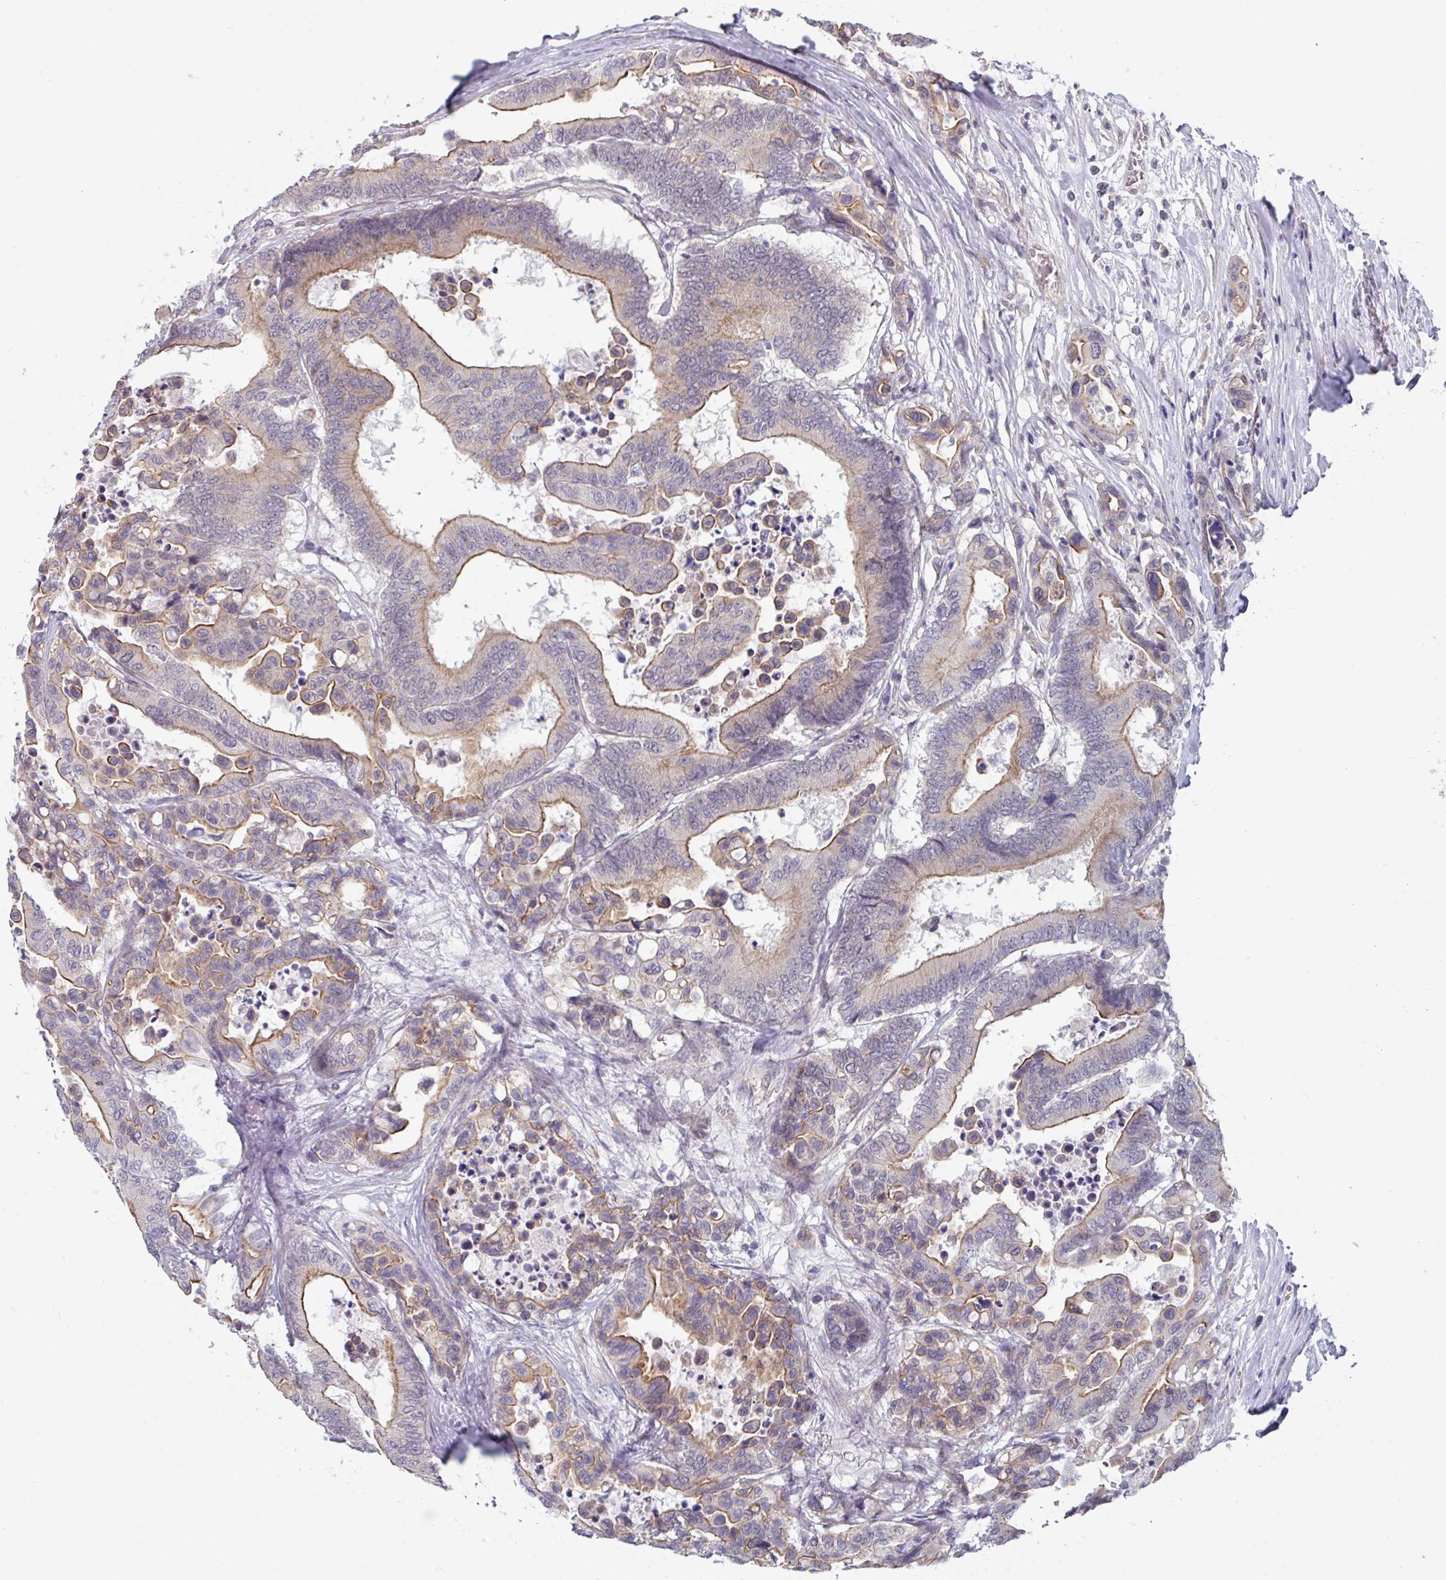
{"staining": {"intensity": "moderate", "quantity": "25%-75%", "location": "cytoplasmic/membranous"}, "tissue": "colorectal cancer", "cell_type": "Tumor cells", "image_type": "cancer", "snomed": [{"axis": "morphology", "description": "Normal tissue, NOS"}, {"axis": "morphology", "description": "Adenocarcinoma, NOS"}, {"axis": "topography", "description": "Colon"}], "caption": "Adenocarcinoma (colorectal) stained with a protein marker demonstrates moderate staining in tumor cells.", "gene": "TMED5", "patient": {"sex": "male", "age": 82}}